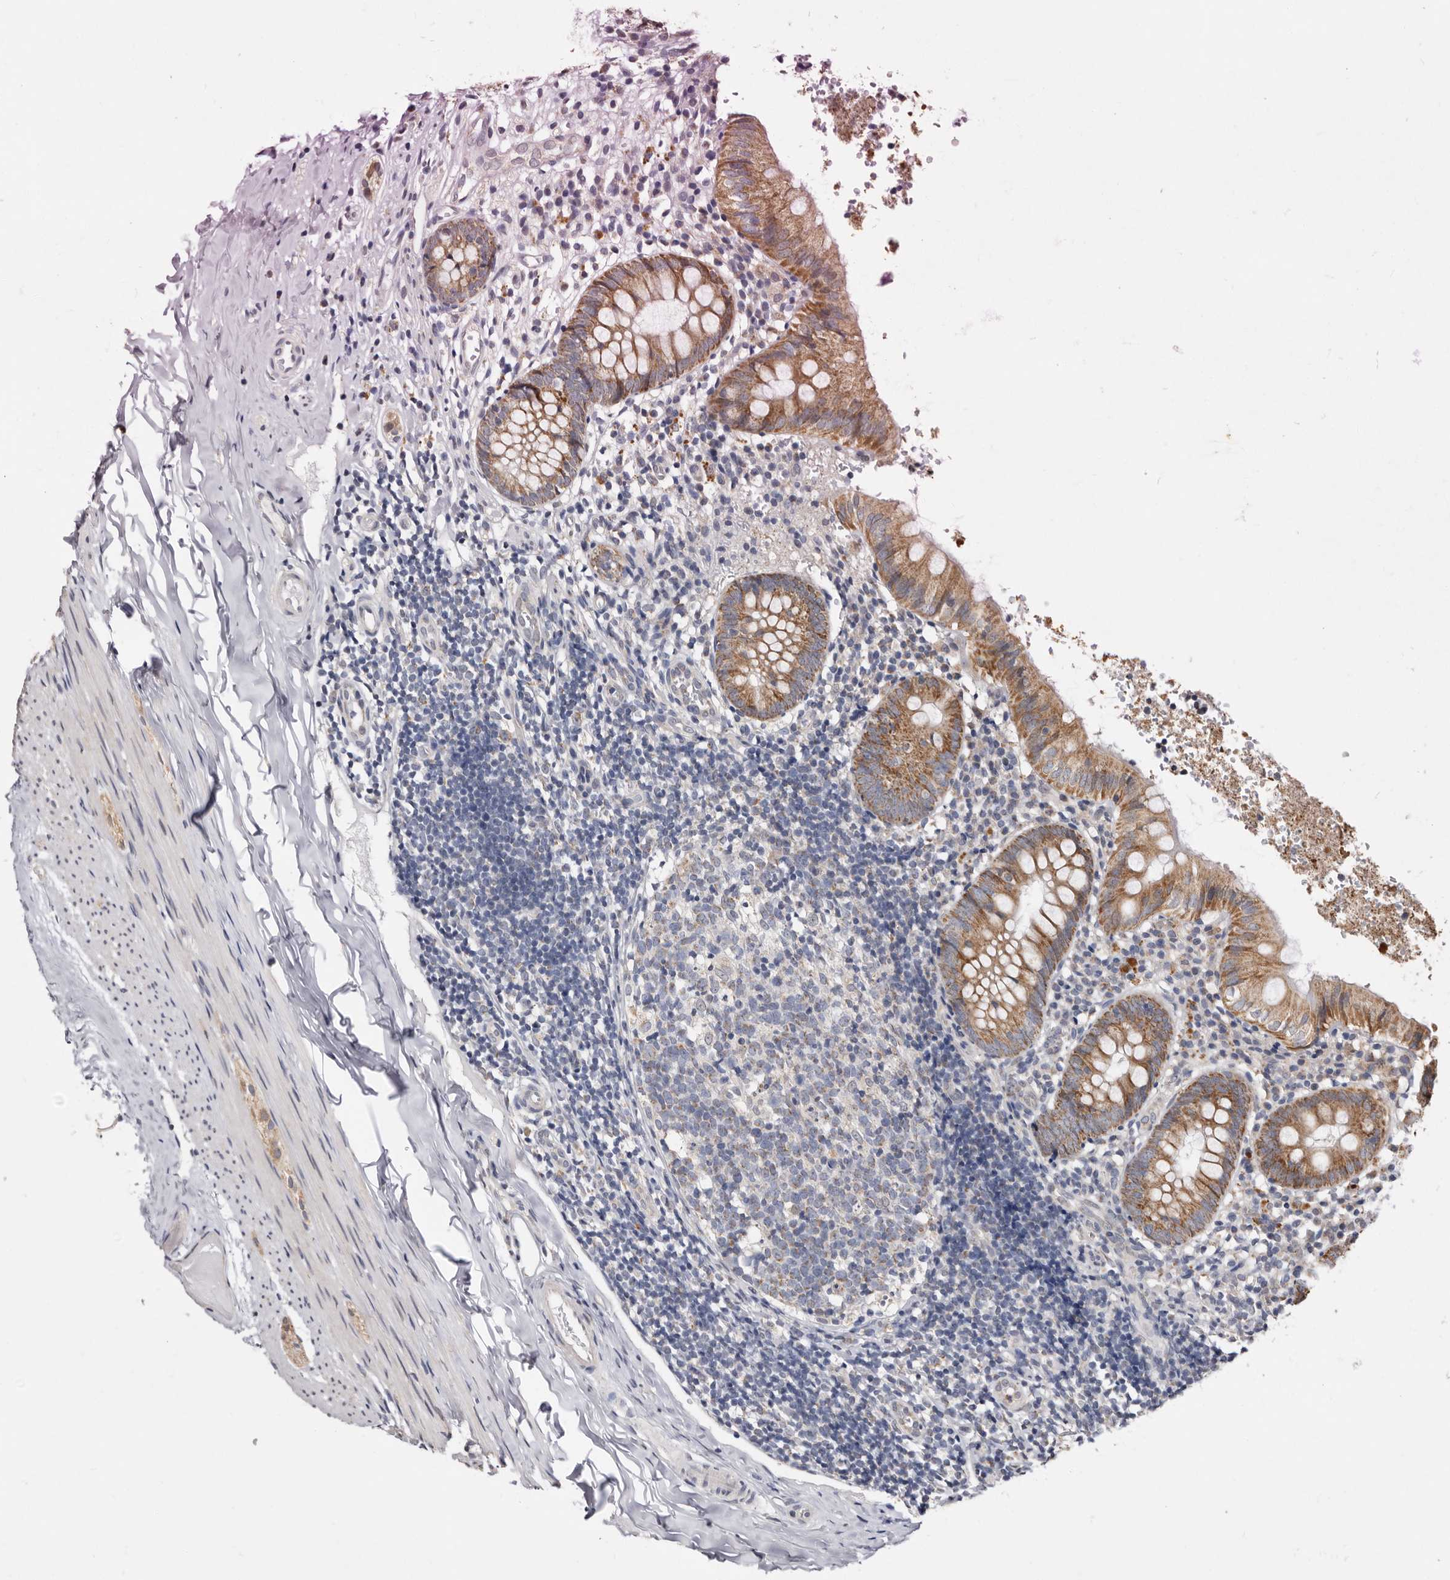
{"staining": {"intensity": "moderate", "quantity": ">75%", "location": "cytoplasmic/membranous"}, "tissue": "appendix", "cell_type": "Glandular cells", "image_type": "normal", "snomed": [{"axis": "morphology", "description": "Normal tissue, NOS"}, {"axis": "topography", "description": "Appendix"}], "caption": "Protein staining by immunohistochemistry displays moderate cytoplasmic/membranous staining in approximately >75% of glandular cells in normal appendix.", "gene": "MRPL18", "patient": {"sex": "male", "age": 8}}